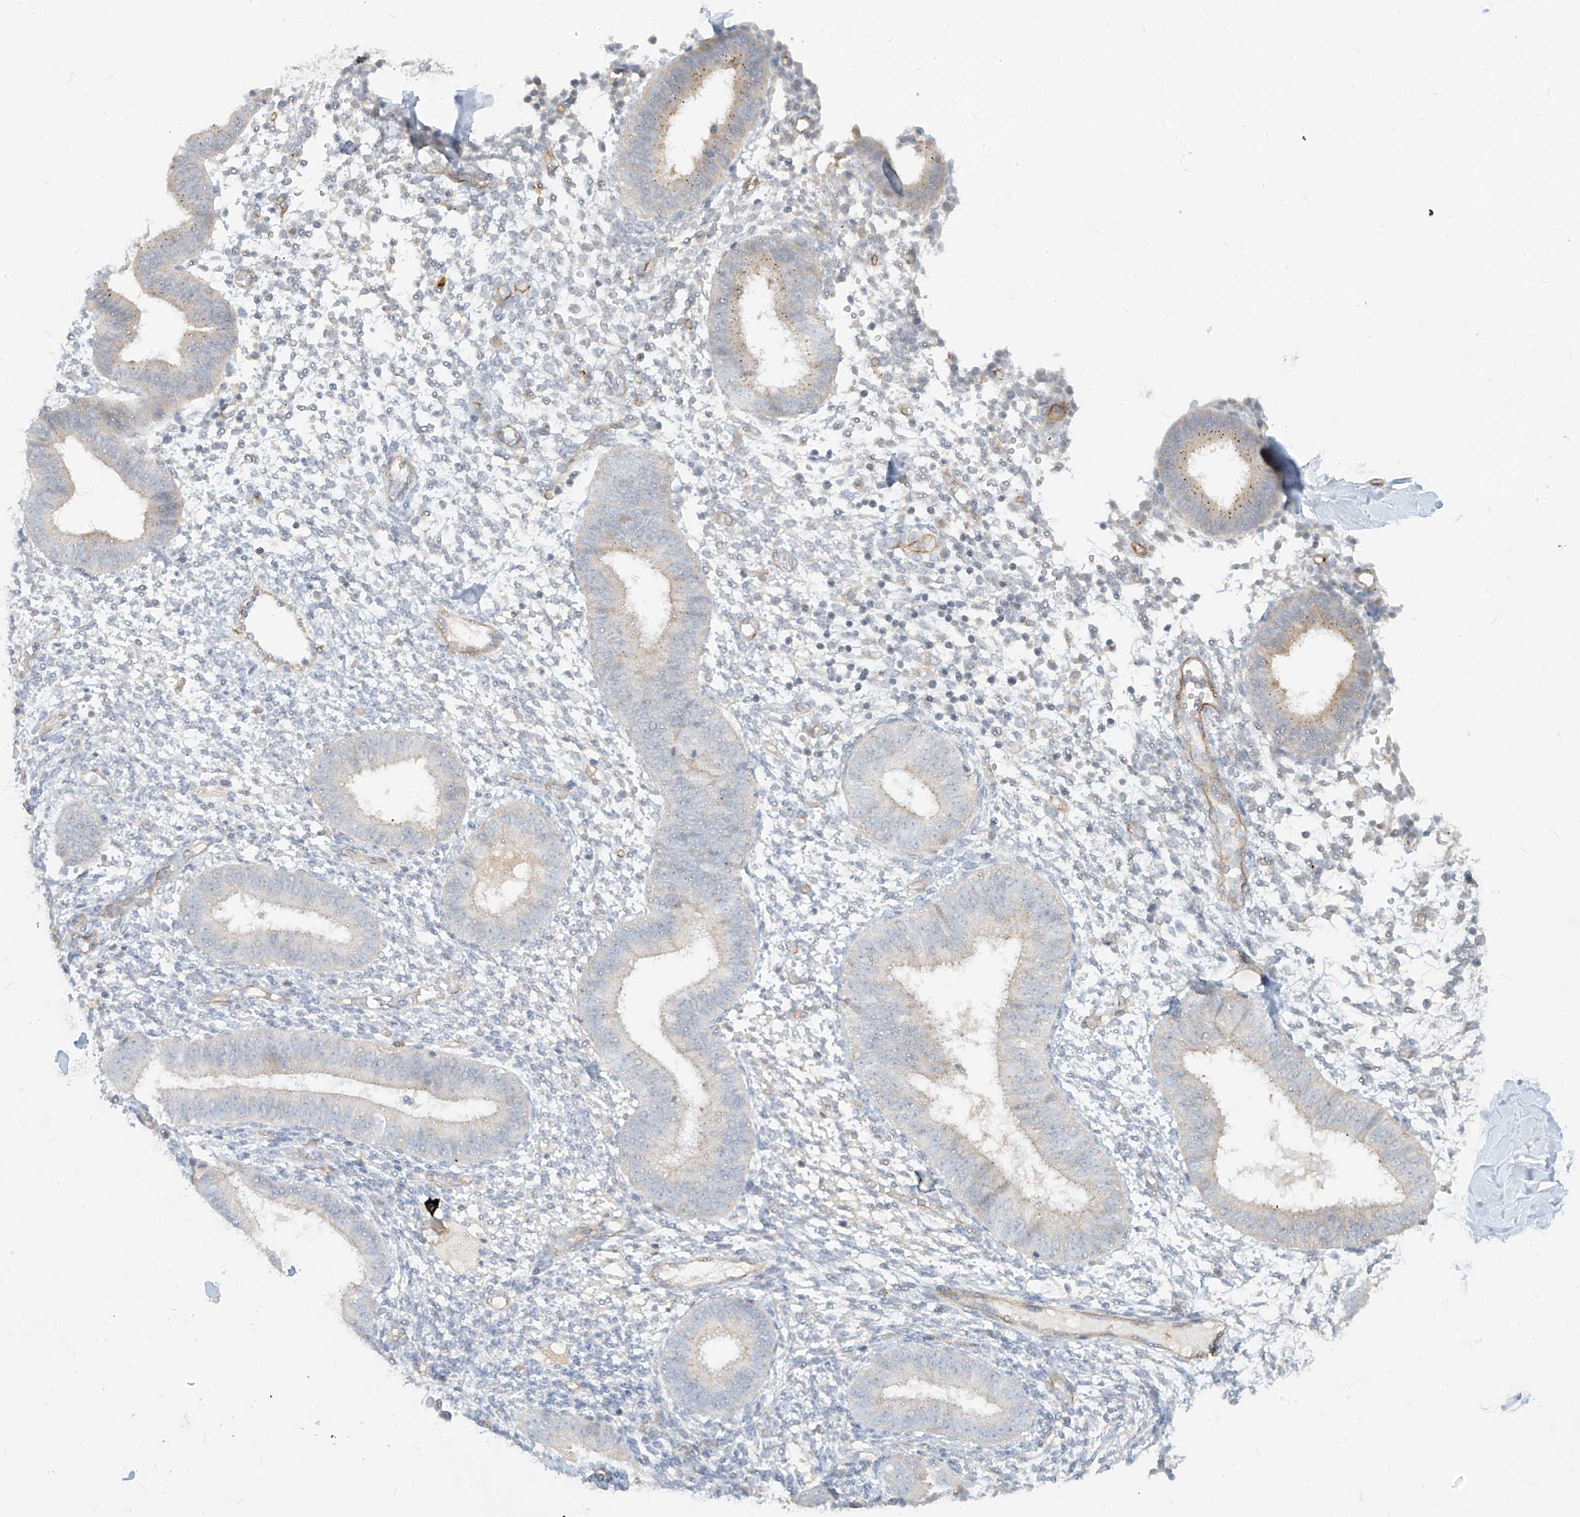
{"staining": {"intensity": "negative", "quantity": "none", "location": "none"}, "tissue": "endometrium", "cell_type": "Cells in endometrial stroma", "image_type": "normal", "snomed": [{"axis": "morphology", "description": "Normal tissue, NOS"}, {"axis": "topography", "description": "Uterus"}, {"axis": "topography", "description": "Endometrium"}], "caption": "This is a micrograph of IHC staining of benign endometrium, which shows no expression in cells in endometrial stroma.", "gene": "C2orf42", "patient": {"sex": "female", "age": 48}}